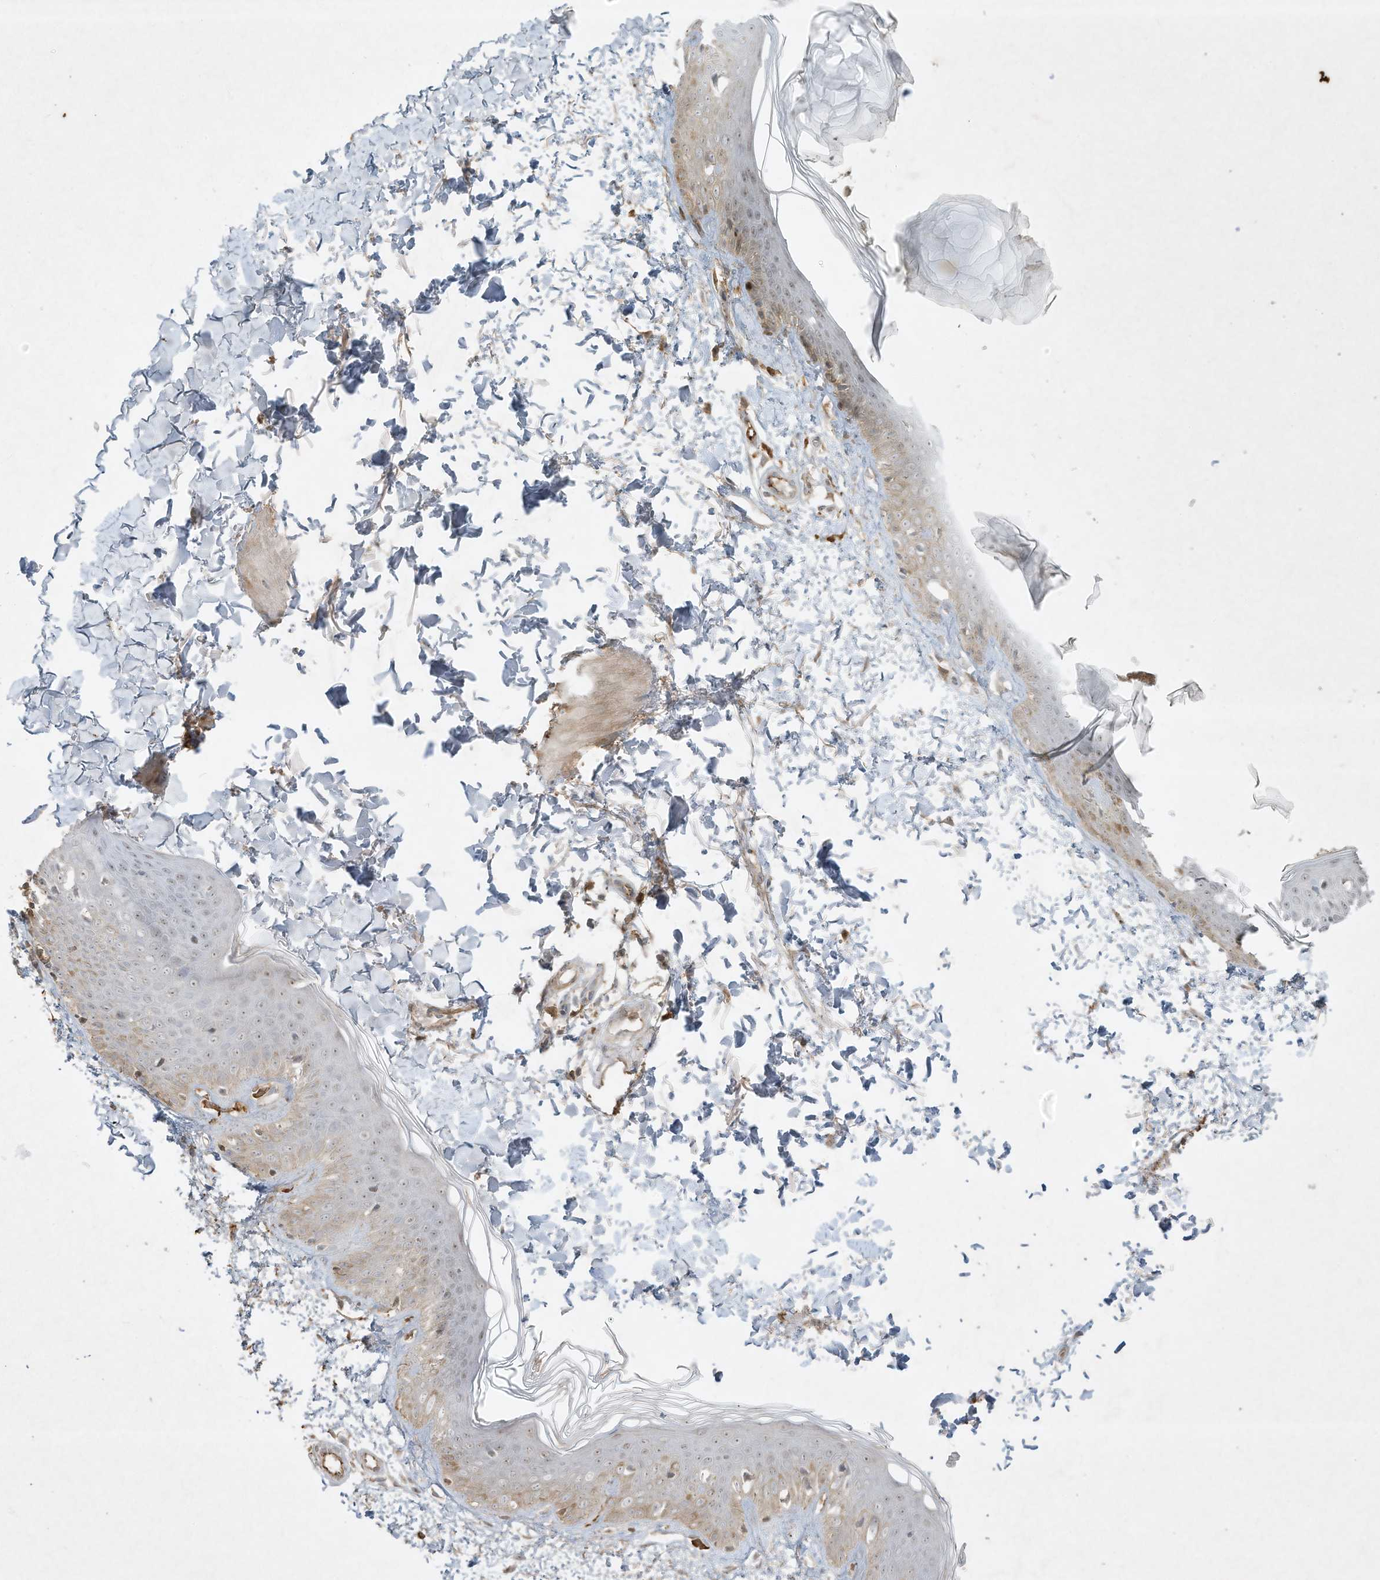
{"staining": {"intensity": "weak", "quantity": ">75%", "location": "cytoplasmic/membranous,nuclear"}, "tissue": "skin", "cell_type": "Fibroblasts", "image_type": "normal", "snomed": [{"axis": "morphology", "description": "Normal tissue, NOS"}, {"axis": "topography", "description": "Skin"}], "caption": "Protein staining demonstrates weak cytoplasmic/membranous,nuclear staining in approximately >75% of fibroblasts in normal skin.", "gene": "FETUB", "patient": {"sex": "male", "age": 37}}